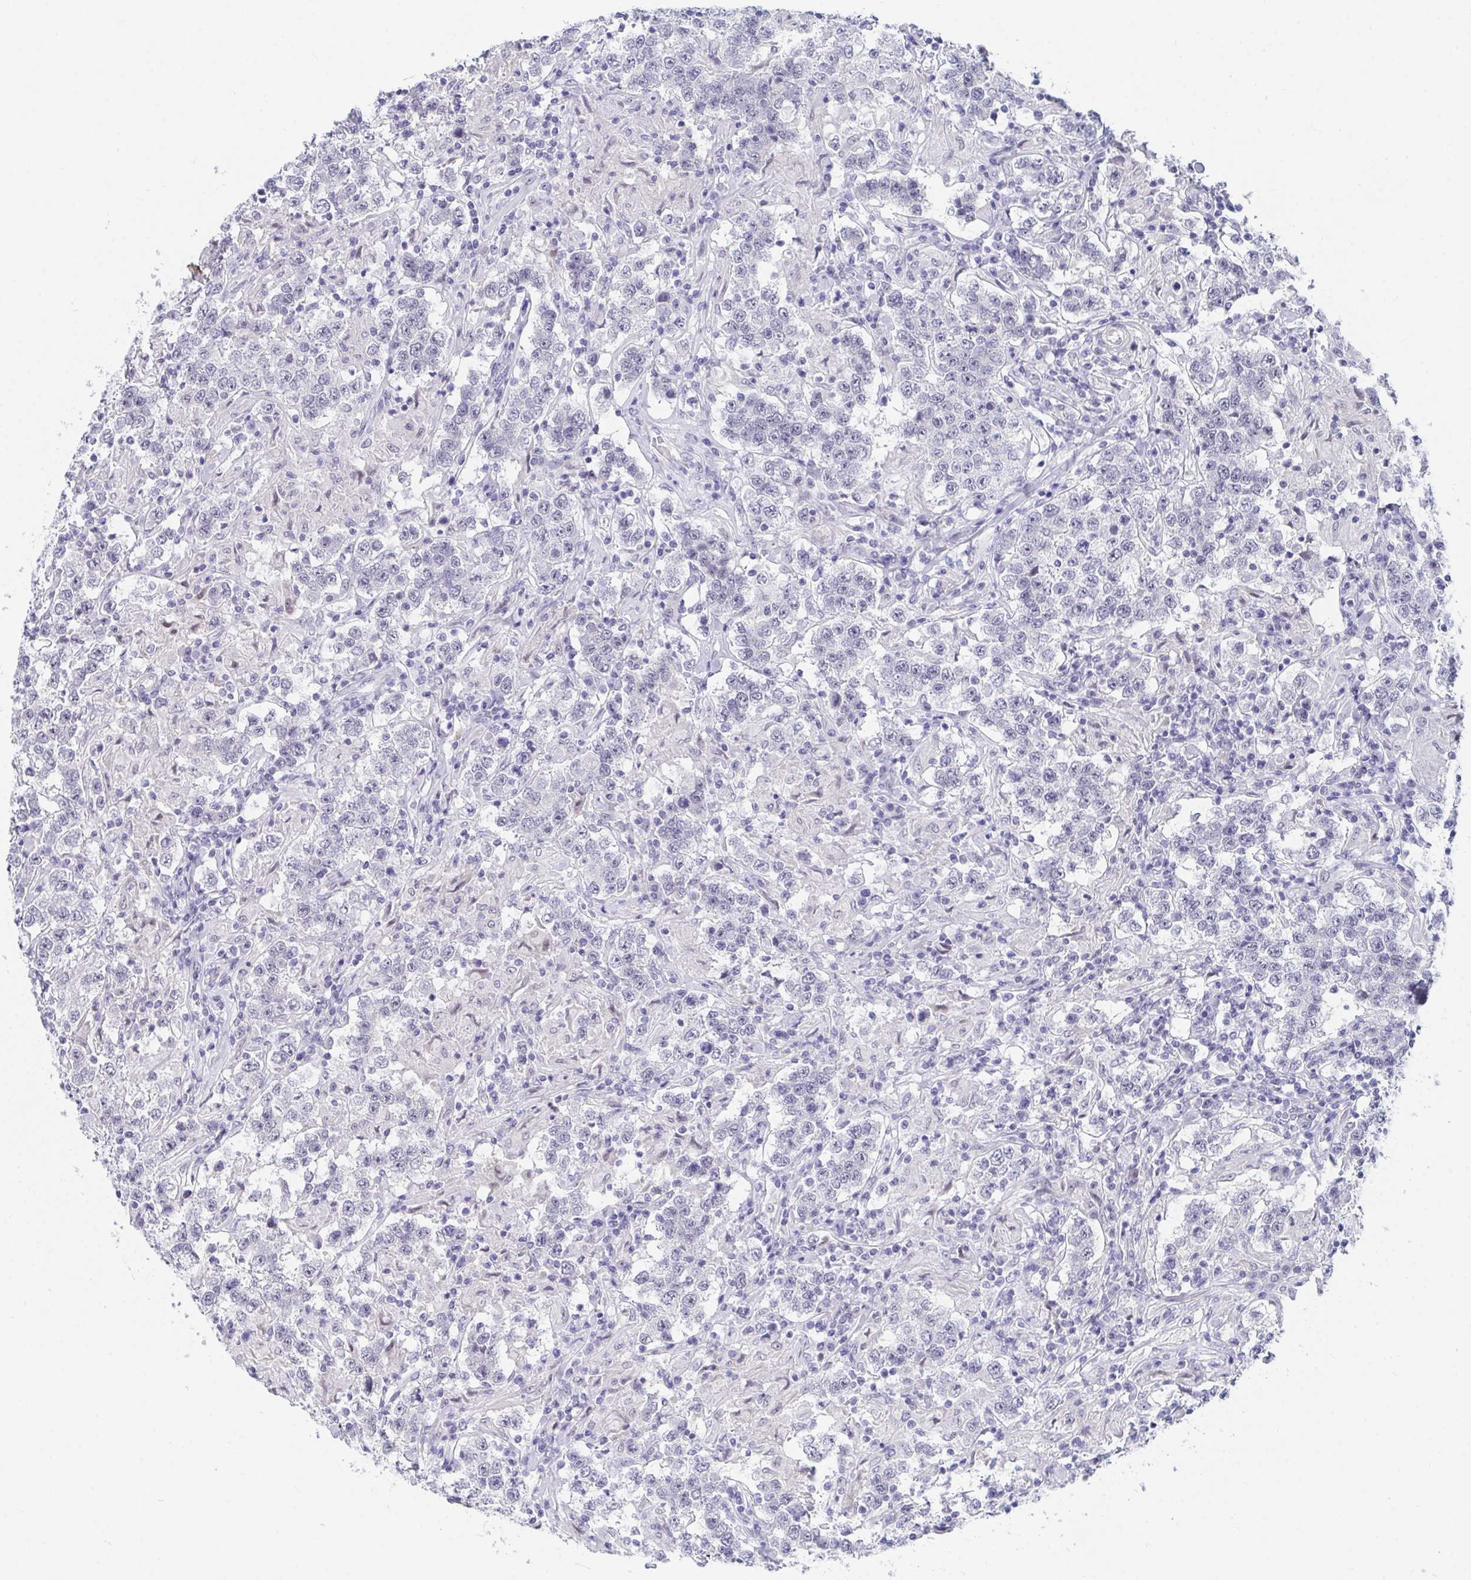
{"staining": {"intensity": "negative", "quantity": "none", "location": "none"}, "tissue": "testis cancer", "cell_type": "Tumor cells", "image_type": "cancer", "snomed": [{"axis": "morphology", "description": "Seminoma, NOS"}, {"axis": "morphology", "description": "Carcinoma, Embryonal, NOS"}, {"axis": "topography", "description": "Testis"}], "caption": "High magnification brightfield microscopy of testis cancer stained with DAB (3,3'-diaminobenzidine) (brown) and counterstained with hematoxylin (blue): tumor cells show no significant positivity.", "gene": "DAOA", "patient": {"sex": "male", "age": 41}}